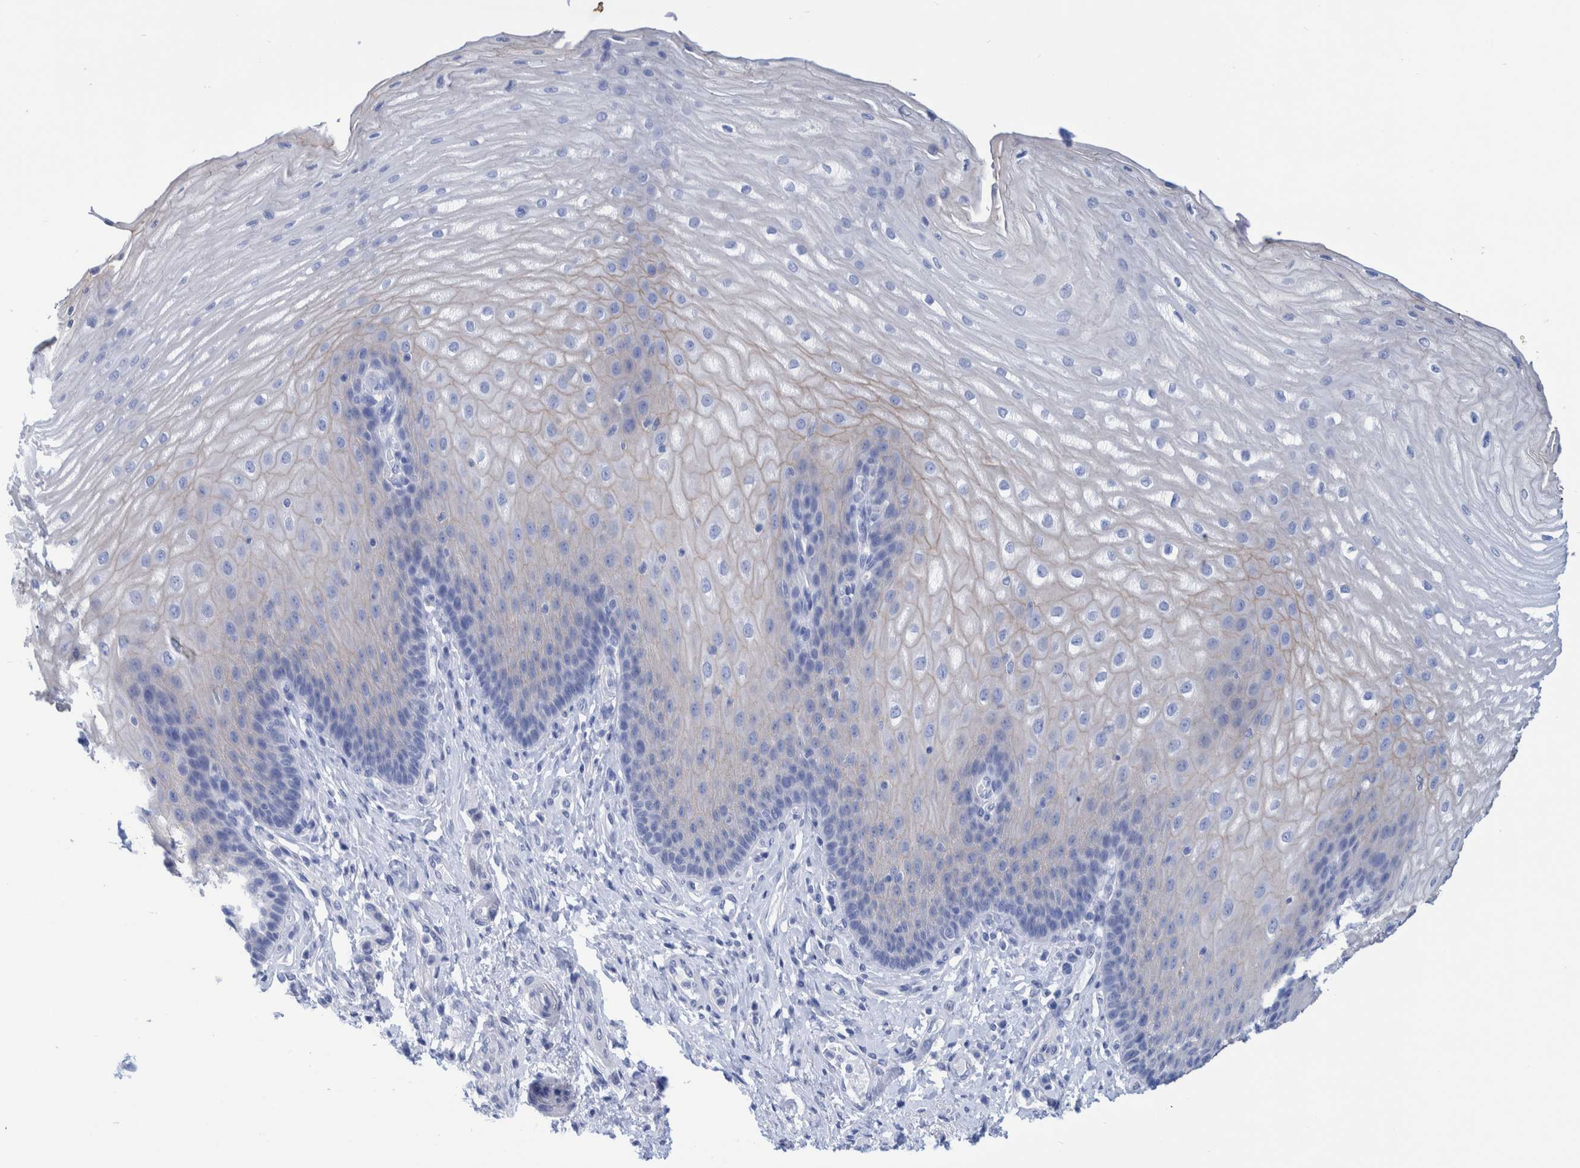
{"staining": {"intensity": "weak", "quantity": "<25%", "location": "cytoplasmic/membranous"}, "tissue": "esophagus", "cell_type": "Squamous epithelial cells", "image_type": "normal", "snomed": [{"axis": "morphology", "description": "Normal tissue, NOS"}, {"axis": "topography", "description": "Esophagus"}], "caption": "The photomicrograph demonstrates no staining of squamous epithelial cells in normal esophagus. (Immunohistochemistry, brightfield microscopy, high magnification).", "gene": "PERP", "patient": {"sex": "male", "age": 54}}